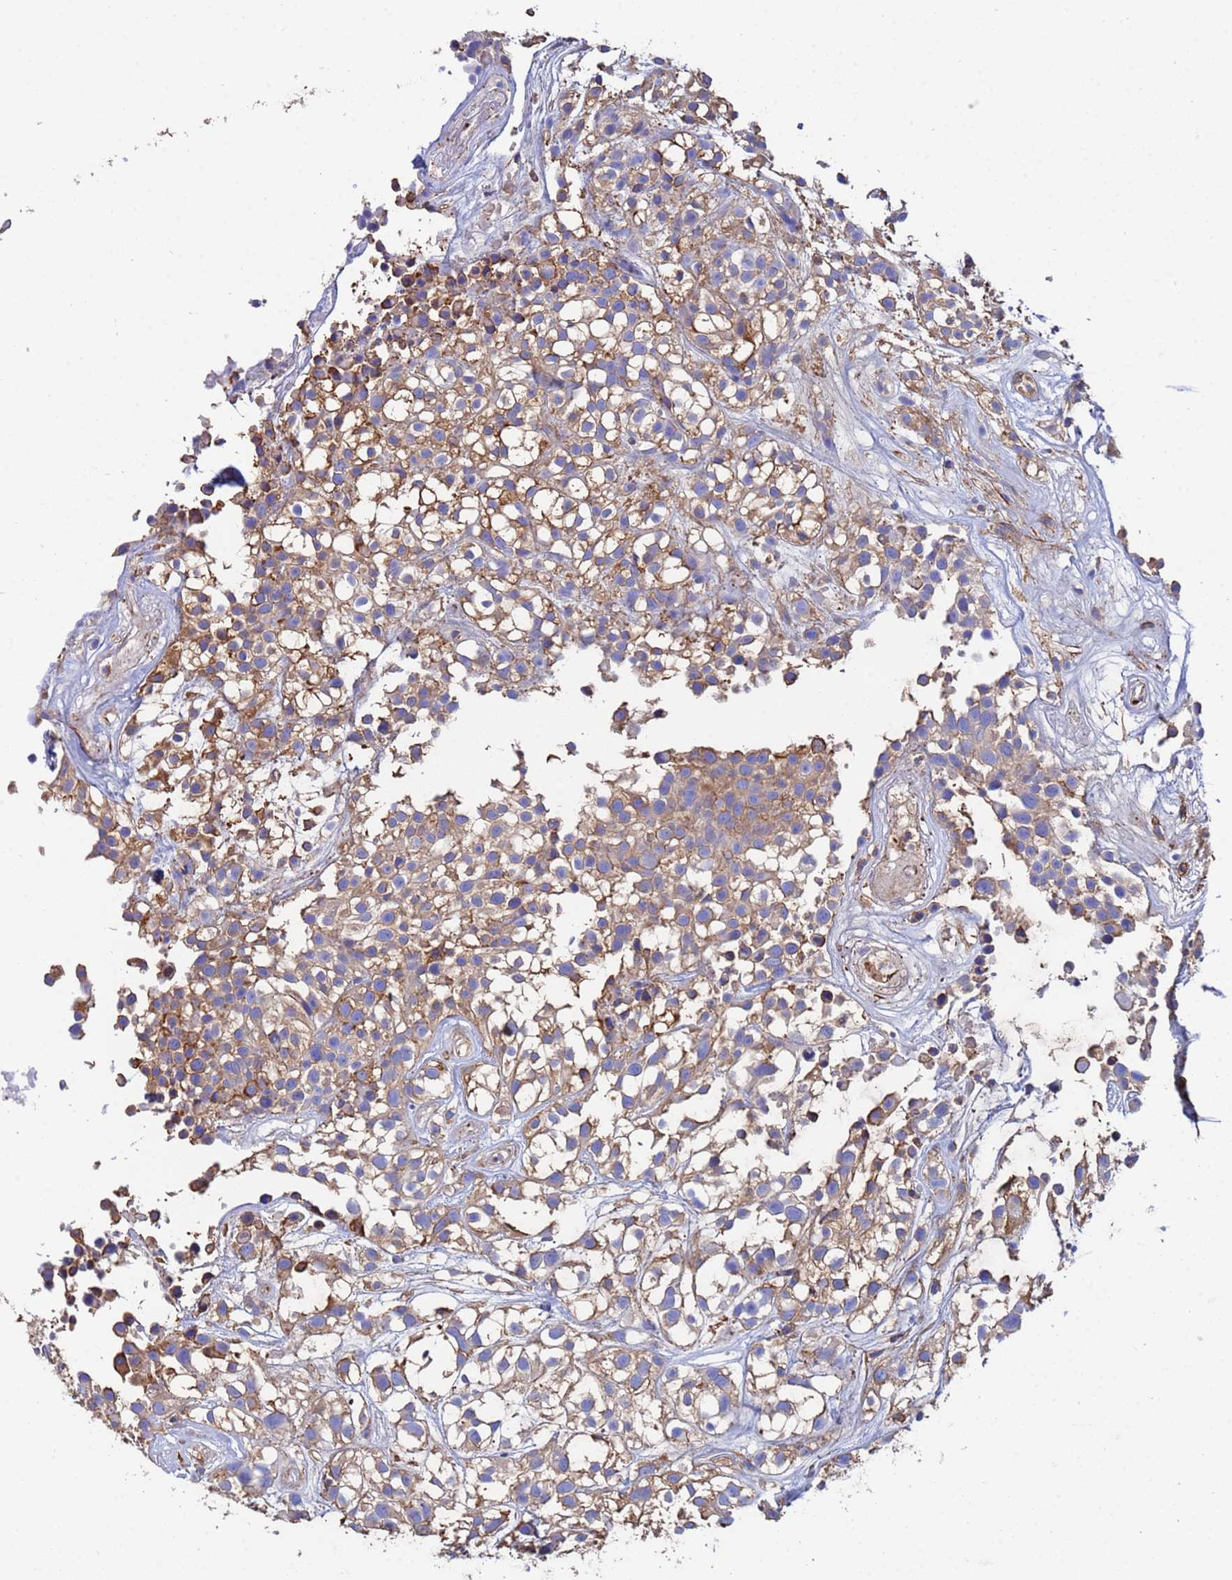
{"staining": {"intensity": "moderate", "quantity": ">75%", "location": "cytoplasmic/membranous"}, "tissue": "urothelial cancer", "cell_type": "Tumor cells", "image_type": "cancer", "snomed": [{"axis": "morphology", "description": "Urothelial carcinoma, High grade"}, {"axis": "topography", "description": "Urinary bladder"}], "caption": "High-grade urothelial carcinoma was stained to show a protein in brown. There is medium levels of moderate cytoplasmic/membranous positivity in about >75% of tumor cells.", "gene": "MYL12A", "patient": {"sex": "male", "age": 56}}